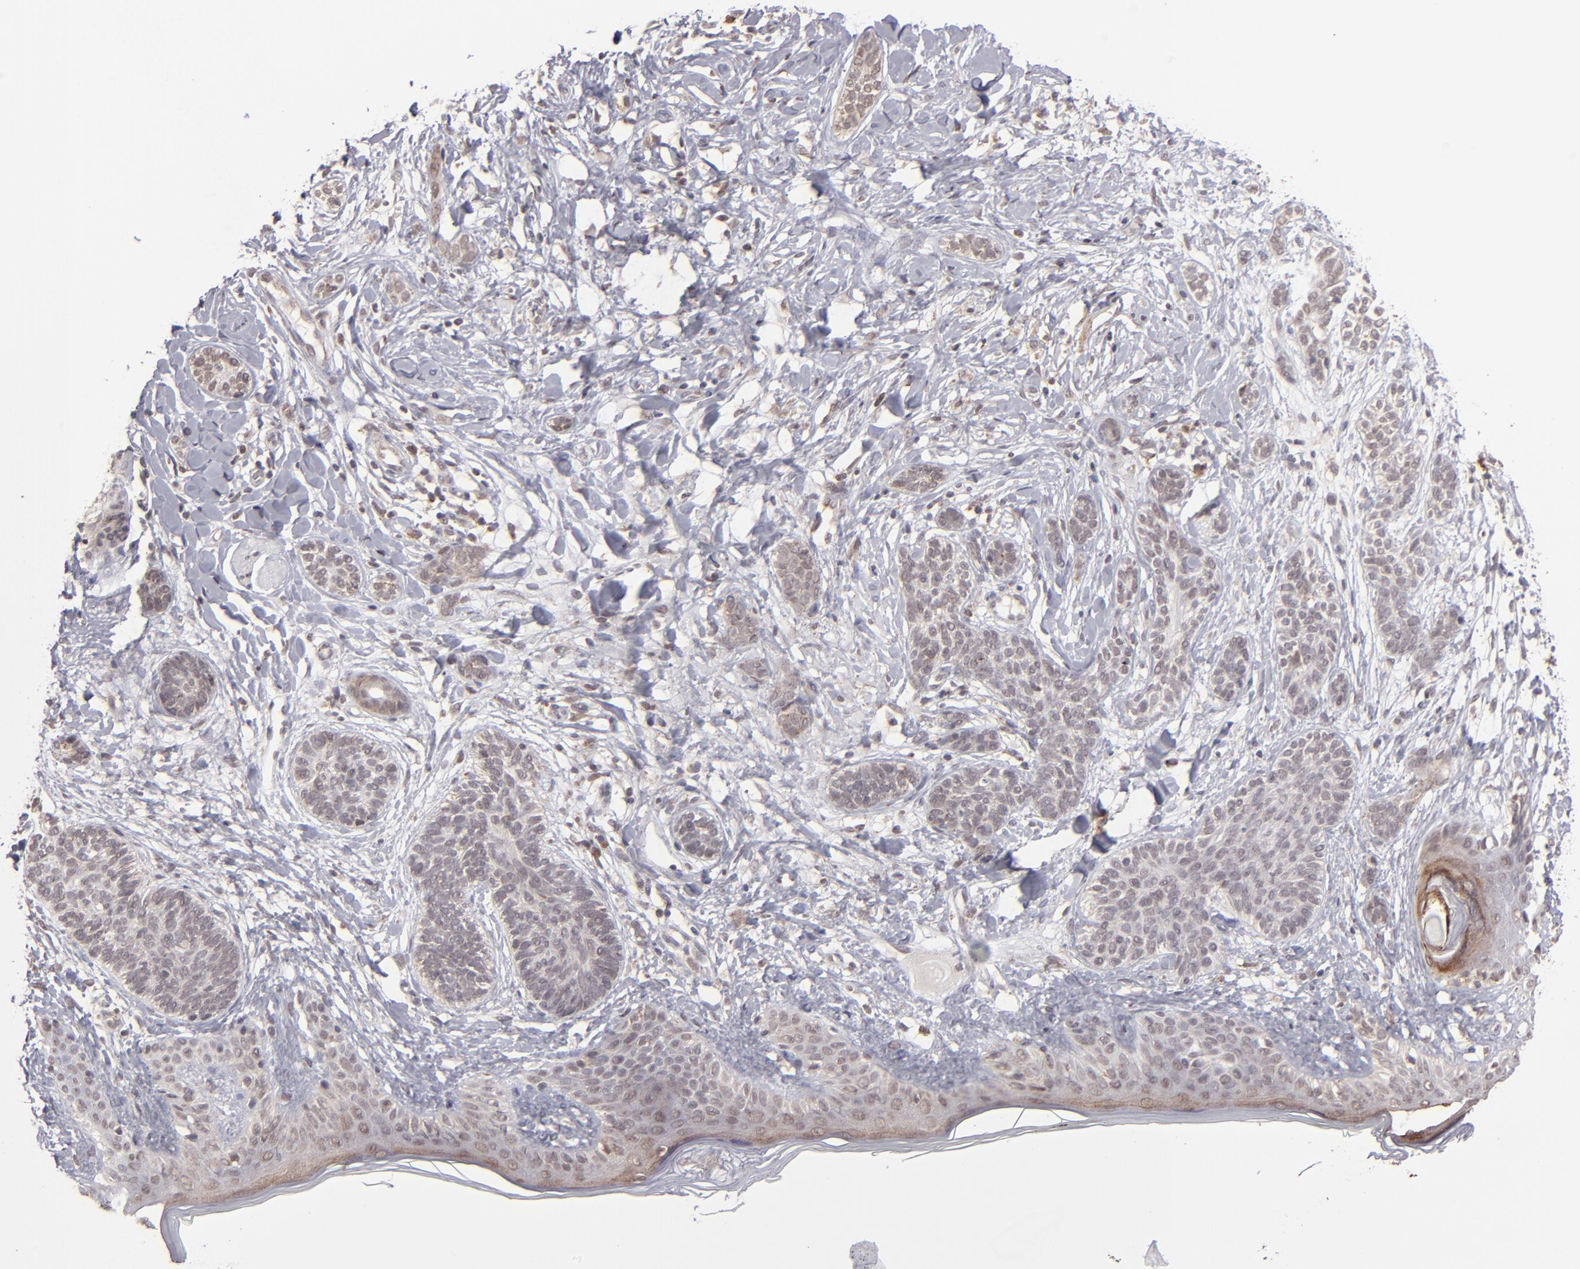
{"staining": {"intensity": "weak", "quantity": ">75%", "location": "cytoplasmic/membranous"}, "tissue": "skin cancer", "cell_type": "Tumor cells", "image_type": "cancer", "snomed": [{"axis": "morphology", "description": "Normal tissue, NOS"}, {"axis": "morphology", "description": "Basal cell carcinoma"}, {"axis": "topography", "description": "Skin"}], "caption": "Immunohistochemistry (IHC) (DAB) staining of human skin basal cell carcinoma demonstrates weak cytoplasmic/membranous protein expression in about >75% of tumor cells.", "gene": "SLC15A1", "patient": {"sex": "male", "age": 63}}